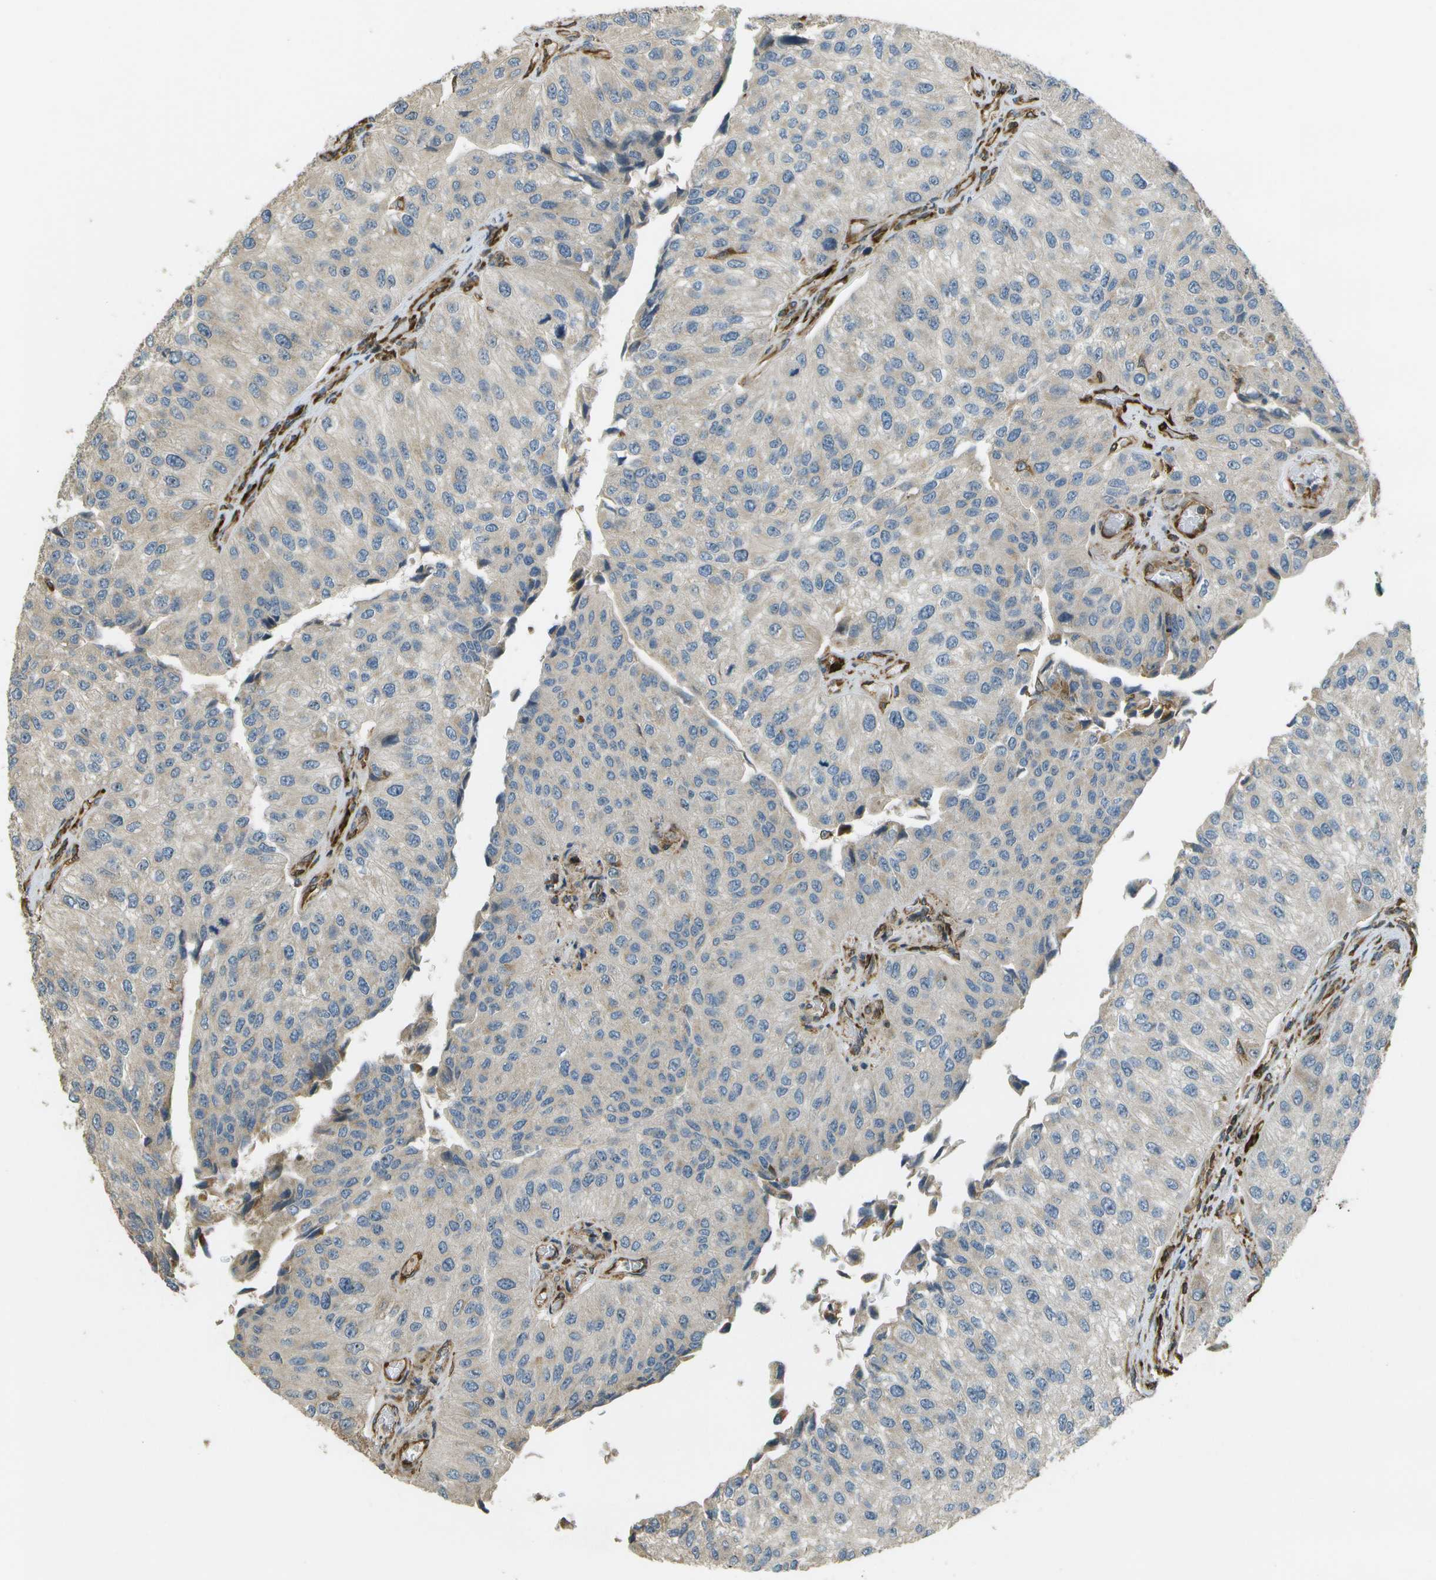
{"staining": {"intensity": "negative", "quantity": "none", "location": "none"}, "tissue": "urothelial cancer", "cell_type": "Tumor cells", "image_type": "cancer", "snomed": [{"axis": "morphology", "description": "Urothelial carcinoma, High grade"}, {"axis": "topography", "description": "Kidney"}, {"axis": "topography", "description": "Urinary bladder"}], "caption": "The IHC photomicrograph has no significant expression in tumor cells of urothelial cancer tissue.", "gene": "LRP12", "patient": {"sex": "male", "age": 77}}